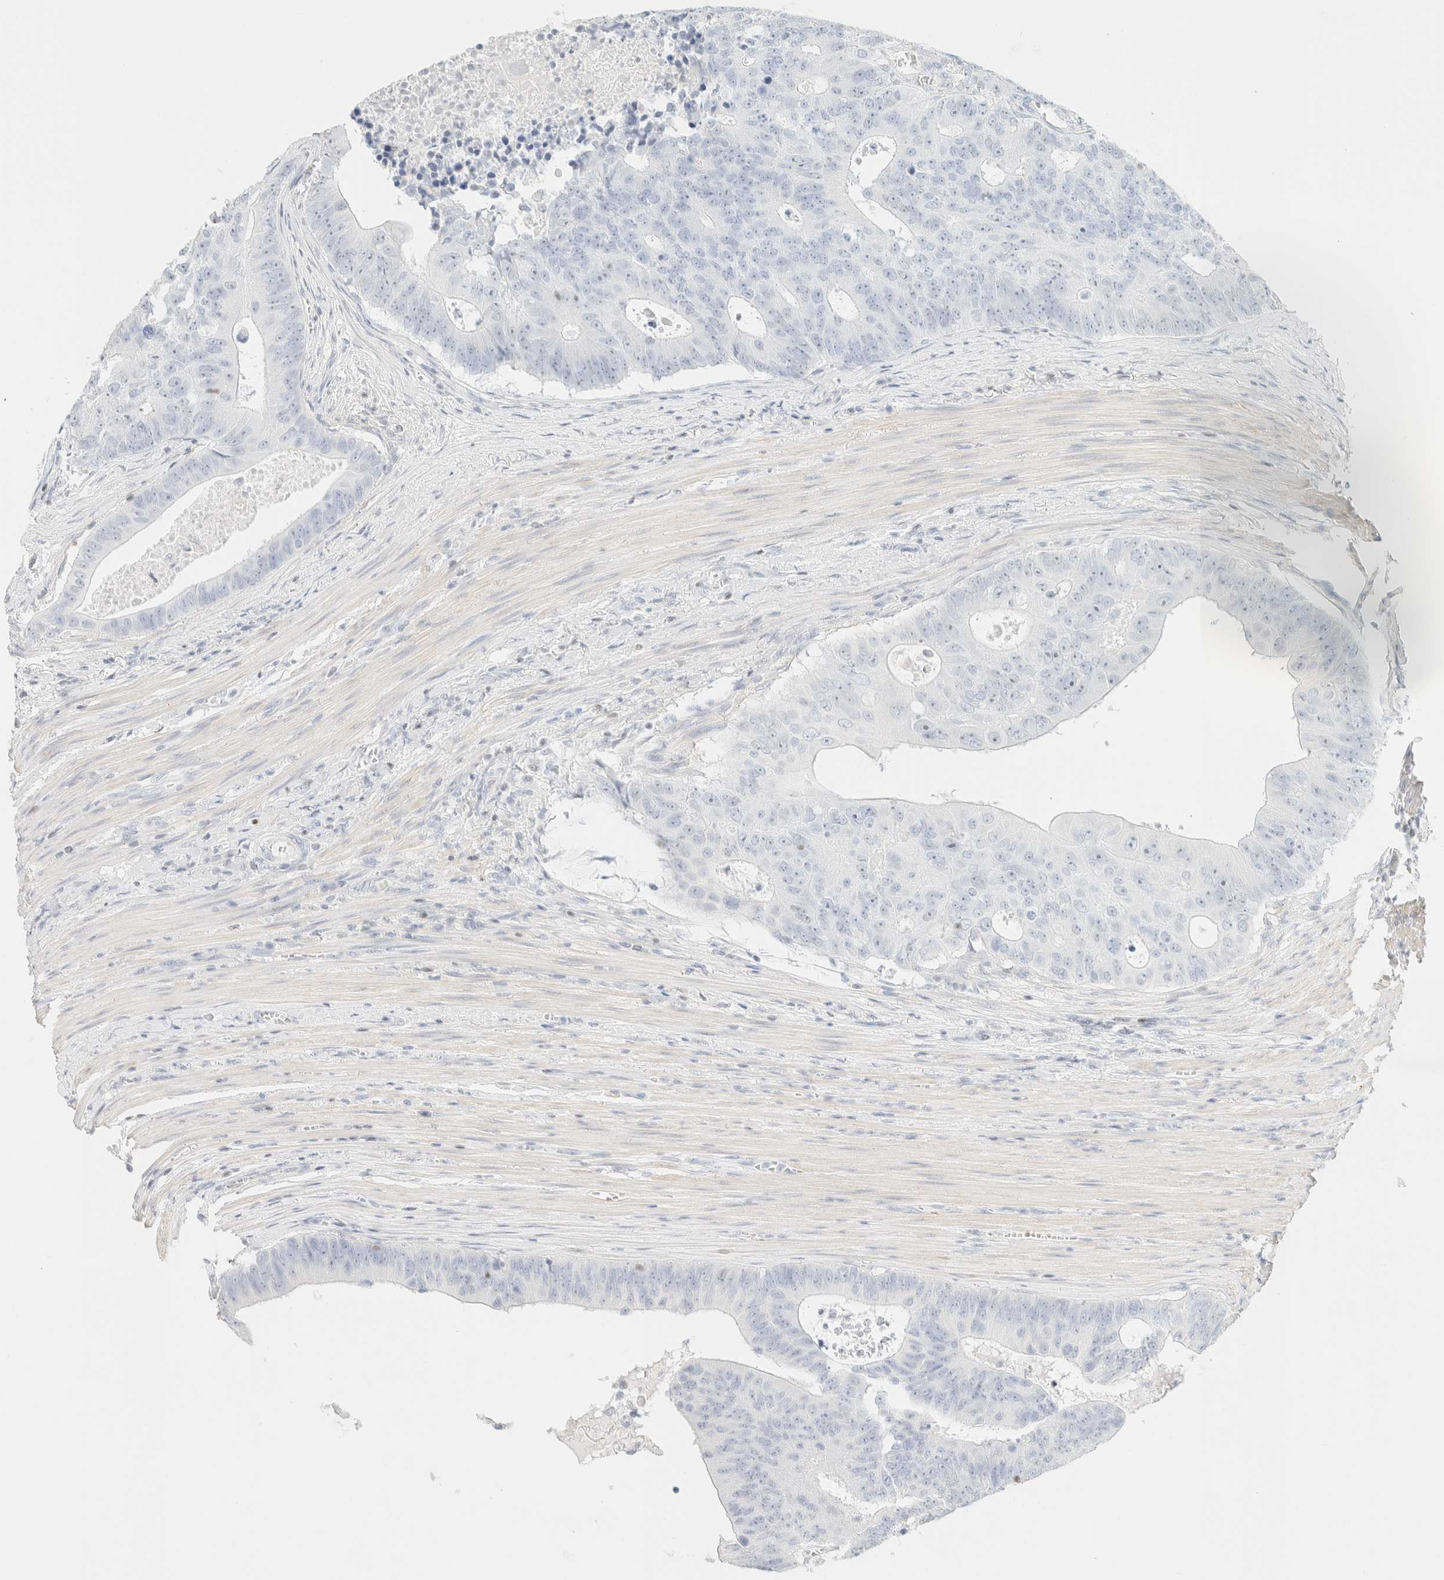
{"staining": {"intensity": "negative", "quantity": "none", "location": "none"}, "tissue": "colorectal cancer", "cell_type": "Tumor cells", "image_type": "cancer", "snomed": [{"axis": "morphology", "description": "Adenocarcinoma, NOS"}, {"axis": "topography", "description": "Colon"}], "caption": "DAB immunohistochemical staining of colorectal cancer (adenocarcinoma) demonstrates no significant staining in tumor cells. (DAB (3,3'-diaminobenzidine) IHC with hematoxylin counter stain).", "gene": "IKZF3", "patient": {"sex": "male", "age": 87}}